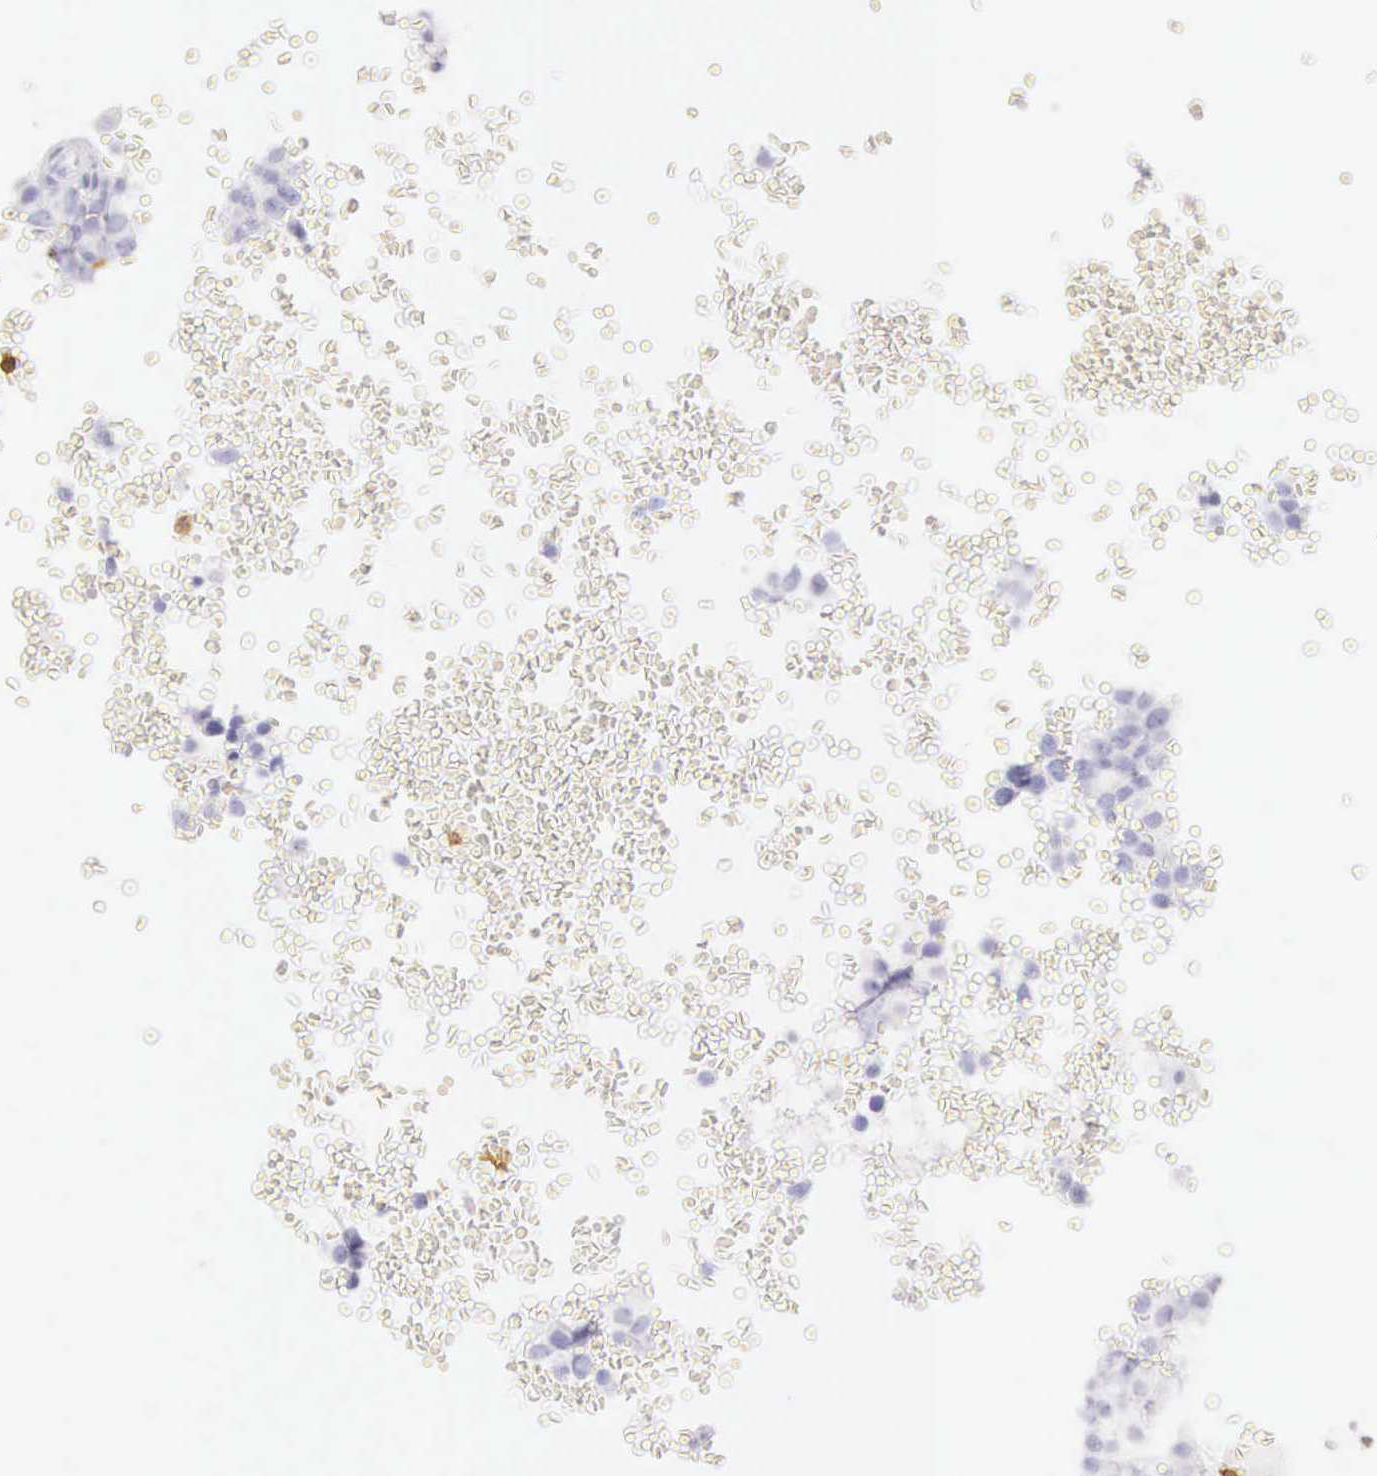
{"staining": {"intensity": "negative", "quantity": "none", "location": "none"}, "tissue": "testis cancer", "cell_type": "Tumor cells", "image_type": "cancer", "snomed": [{"axis": "morphology", "description": "Seminoma, NOS"}, {"axis": "topography", "description": "Testis"}], "caption": "This photomicrograph is of seminoma (testis) stained with IHC to label a protein in brown with the nuclei are counter-stained blue. There is no positivity in tumor cells.", "gene": "CD3E", "patient": {"sex": "male", "age": 71}}